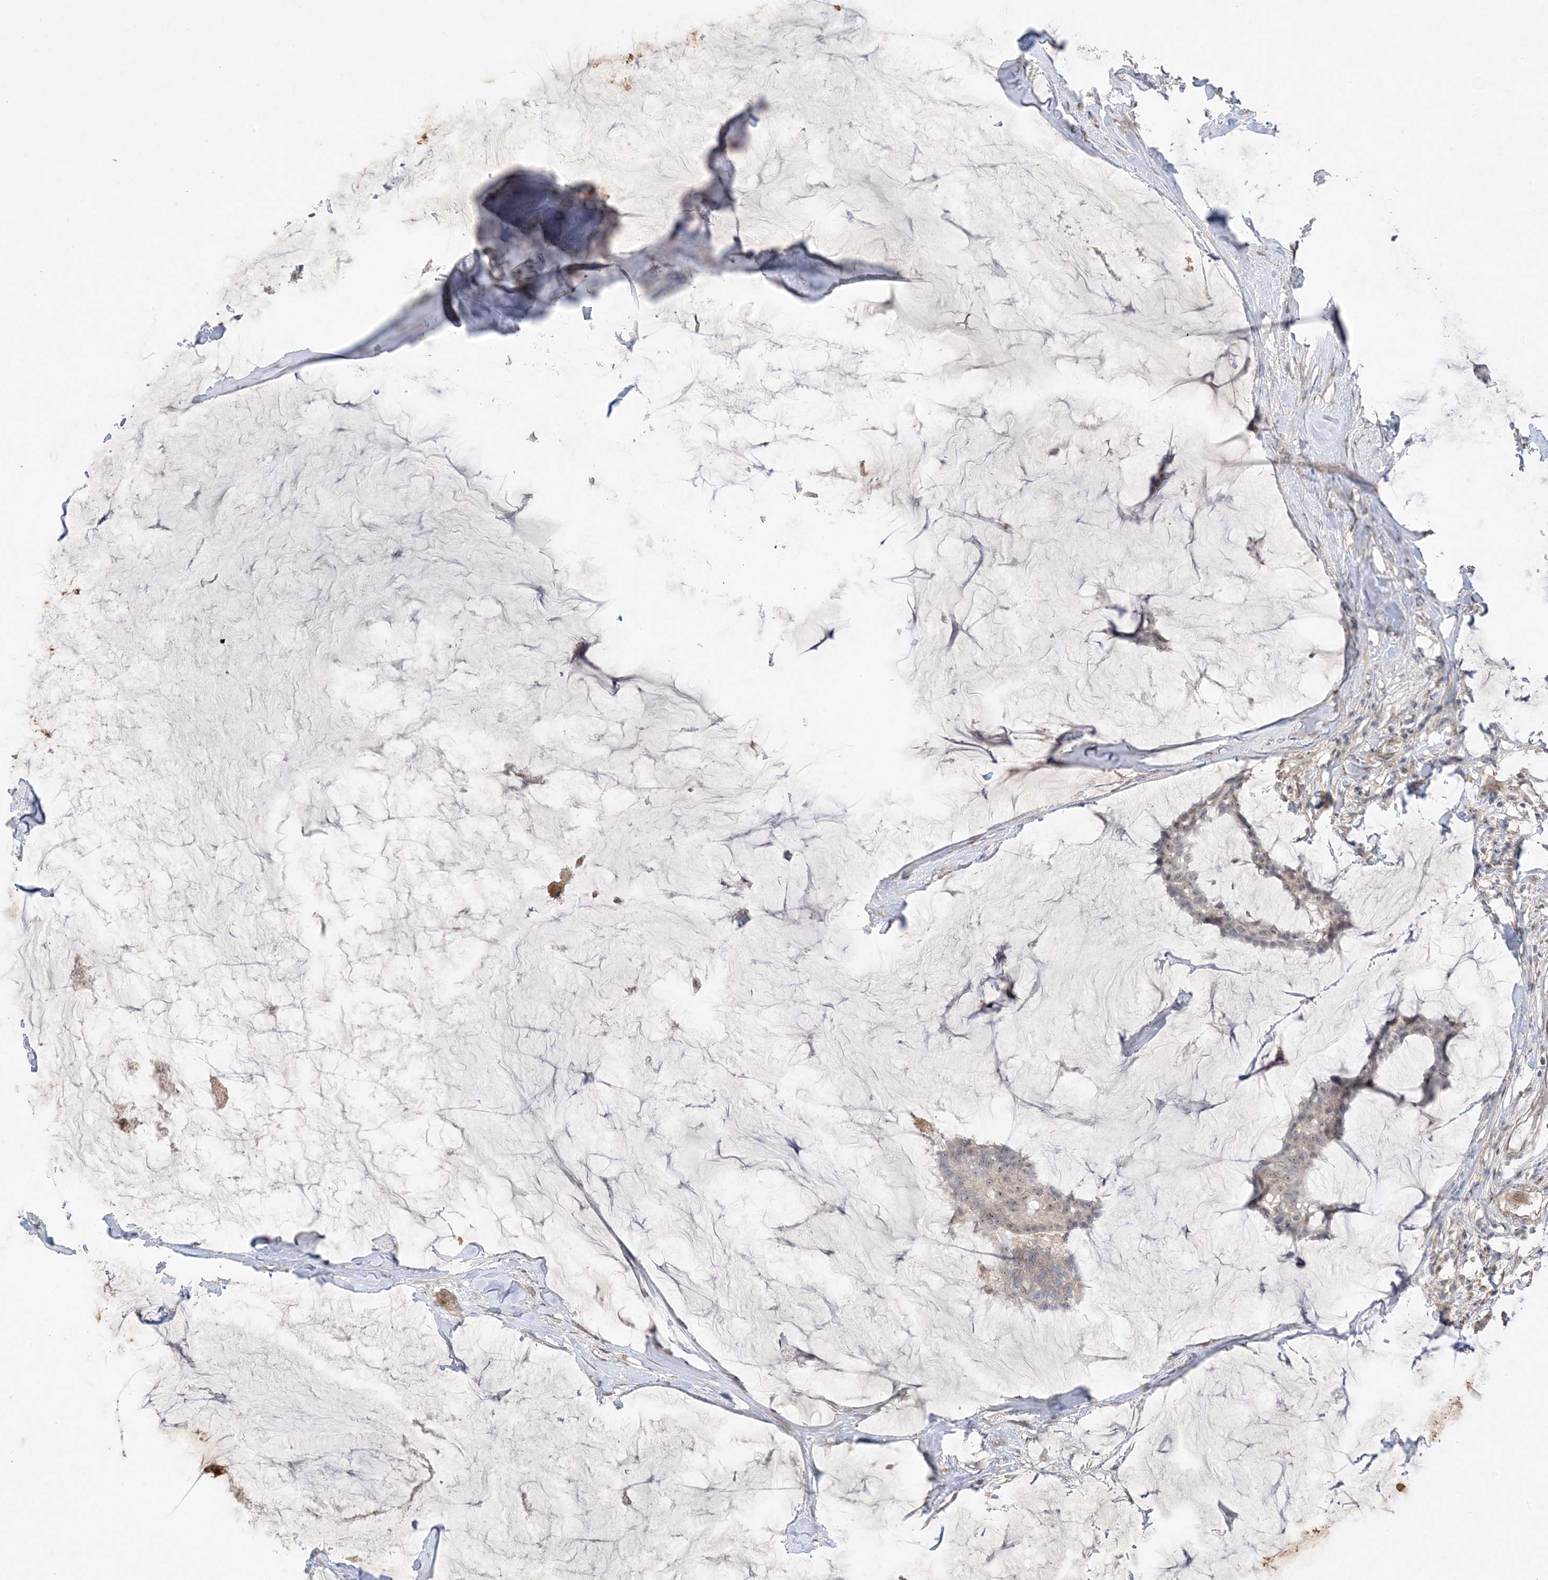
{"staining": {"intensity": "weak", "quantity": "25%-75%", "location": "nuclear"}, "tissue": "breast cancer", "cell_type": "Tumor cells", "image_type": "cancer", "snomed": [{"axis": "morphology", "description": "Duct carcinoma"}, {"axis": "topography", "description": "Breast"}], "caption": "The immunohistochemical stain shows weak nuclear positivity in tumor cells of breast cancer tissue.", "gene": "DDX18", "patient": {"sex": "female", "age": 93}}